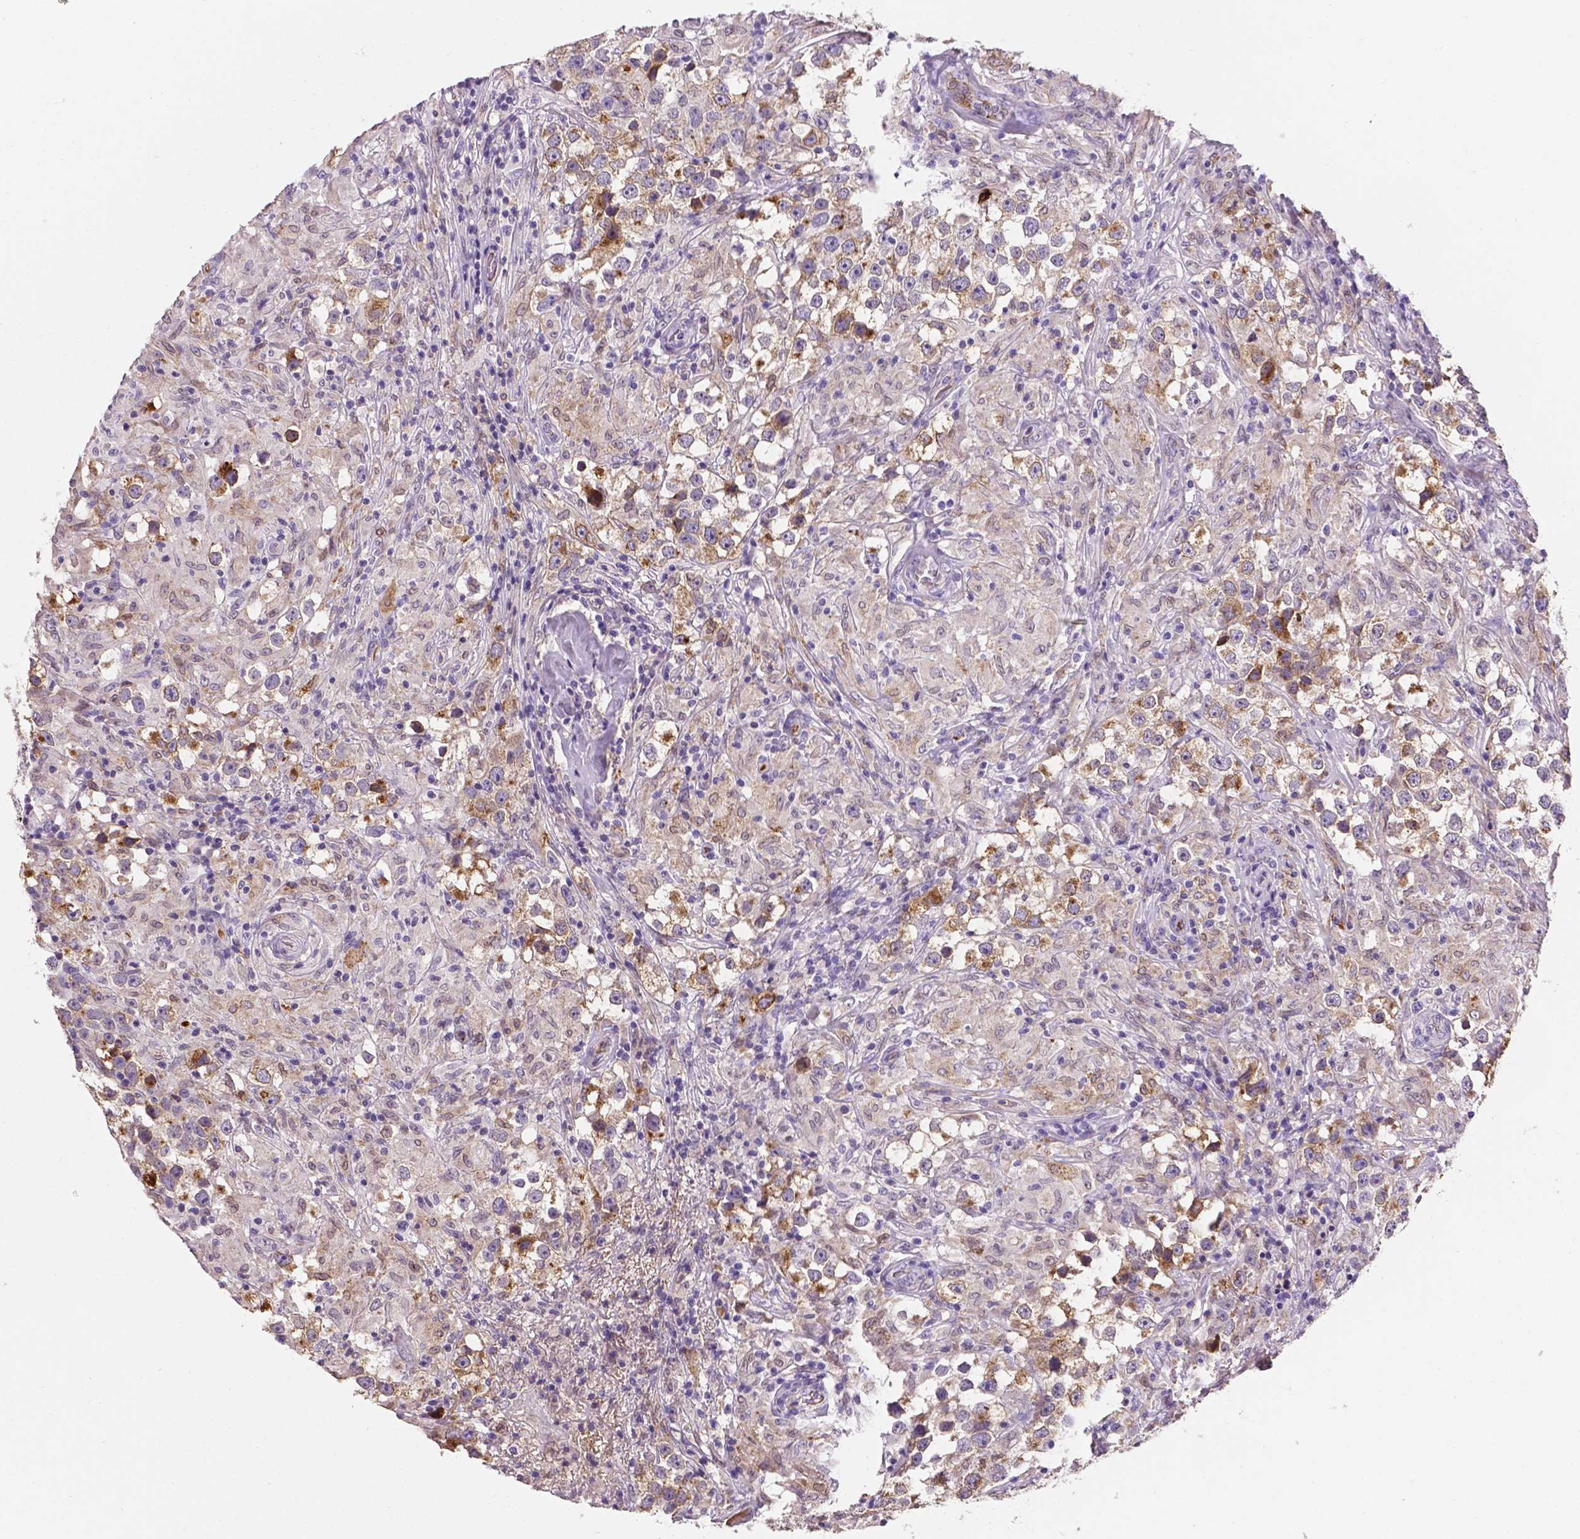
{"staining": {"intensity": "moderate", "quantity": "25%-75%", "location": "cytoplasmic/membranous"}, "tissue": "testis cancer", "cell_type": "Tumor cells", "image_type": "cancer", "snomed": [{"axis": "morphology", "description": "Seminoma, NOS"}, {"axis": "topography", "description": "Testis"}], "caption": "Moderate cytoplasmic/membranous expression is identified in approximately 25%-75% of tumor cells in seminoma (testis).", "gene": "APOE", "patient": {"sex": "male", "age": 46}}